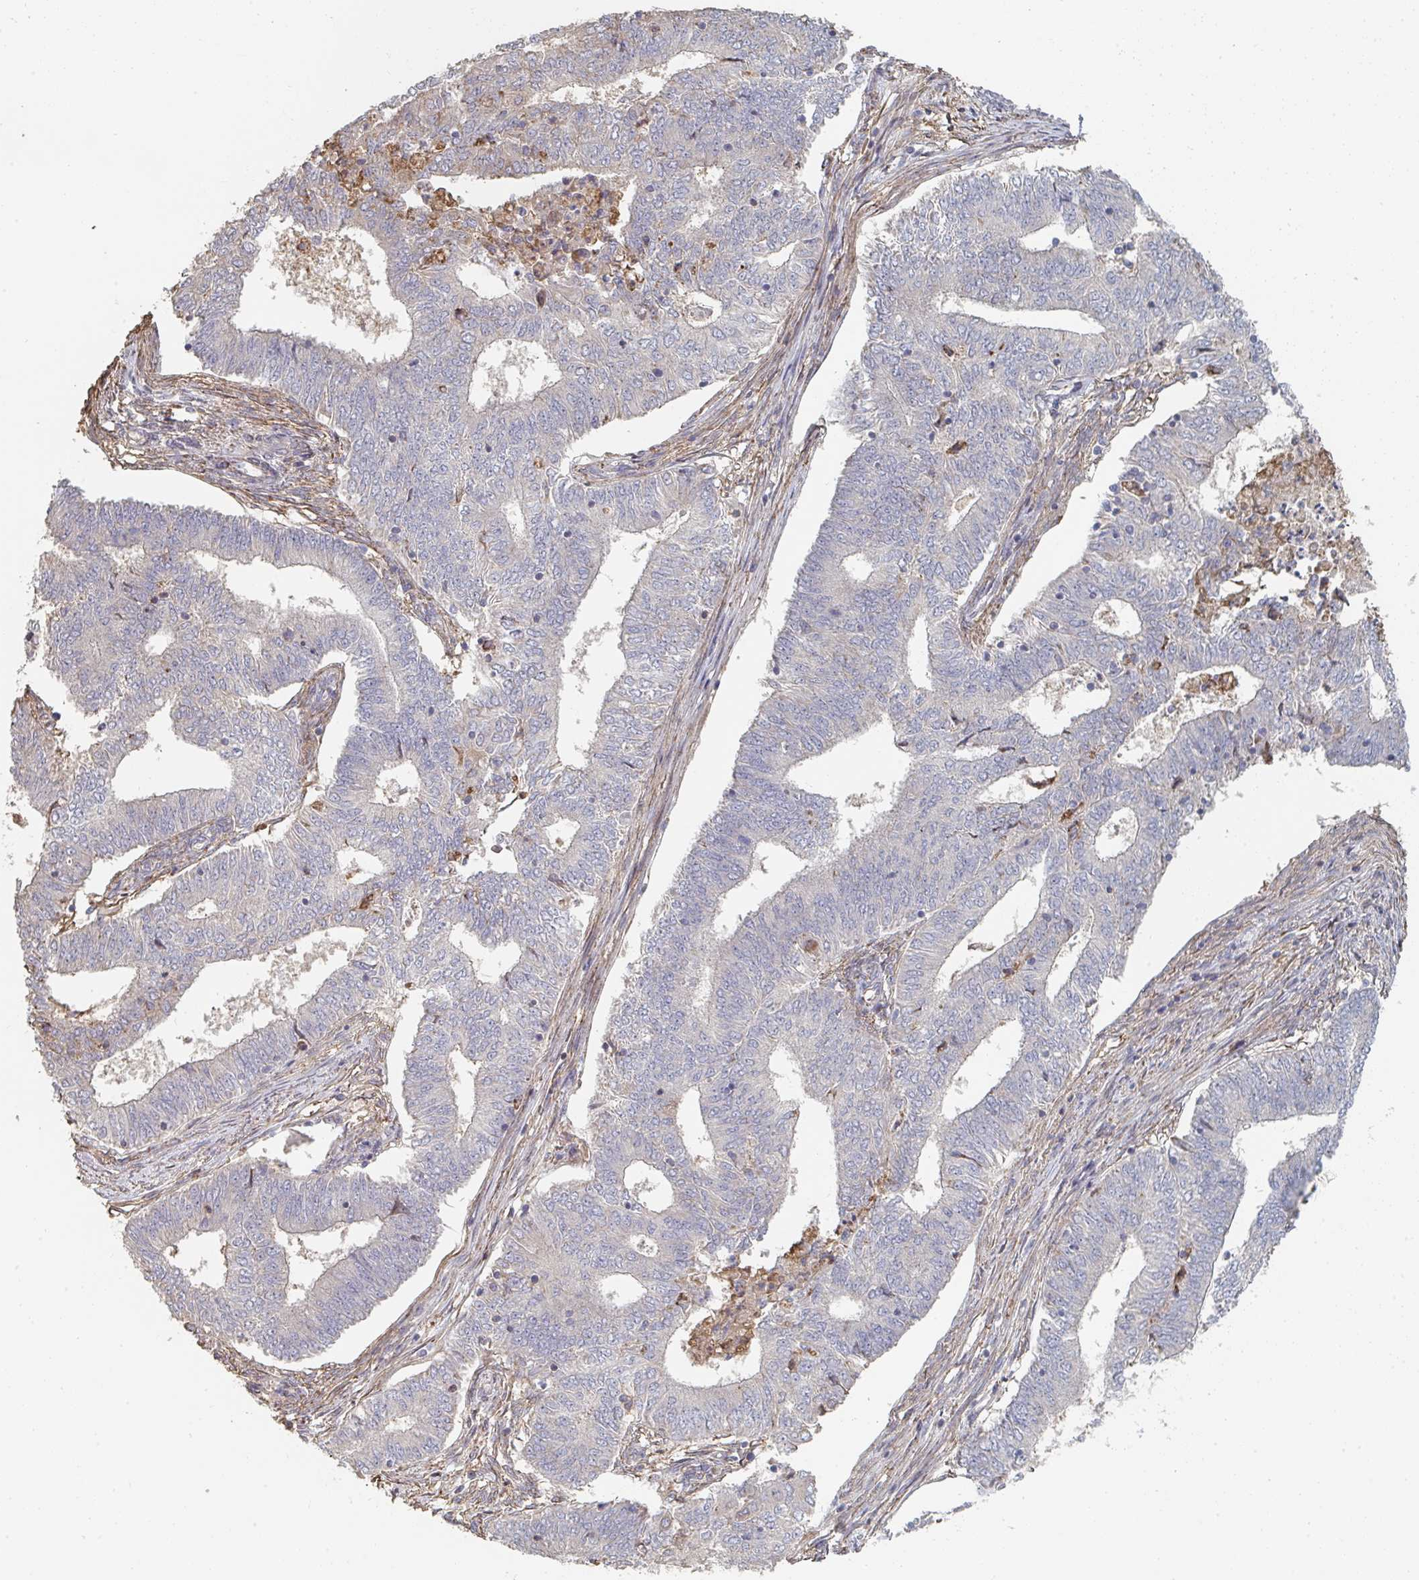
{"staining": {"intensity": "negative", "quantity": "none", "location": "none"}, "tissue": "endometrial cancer", "cell_type": "Tumor cells", "image_type": "cancer", "snomed": [{"axis": "morphology", "description": "Adenocarcinoma, NOS"}, {"axis": "topography", "description": "Endometrium"}], "caption": "Adenocarcinoma (endometrial) was stained to show a protein in brown. There is no significant expression in tumor cells.", "gene": "PTEN", "patient": {"sex": "female", "age": 62}}